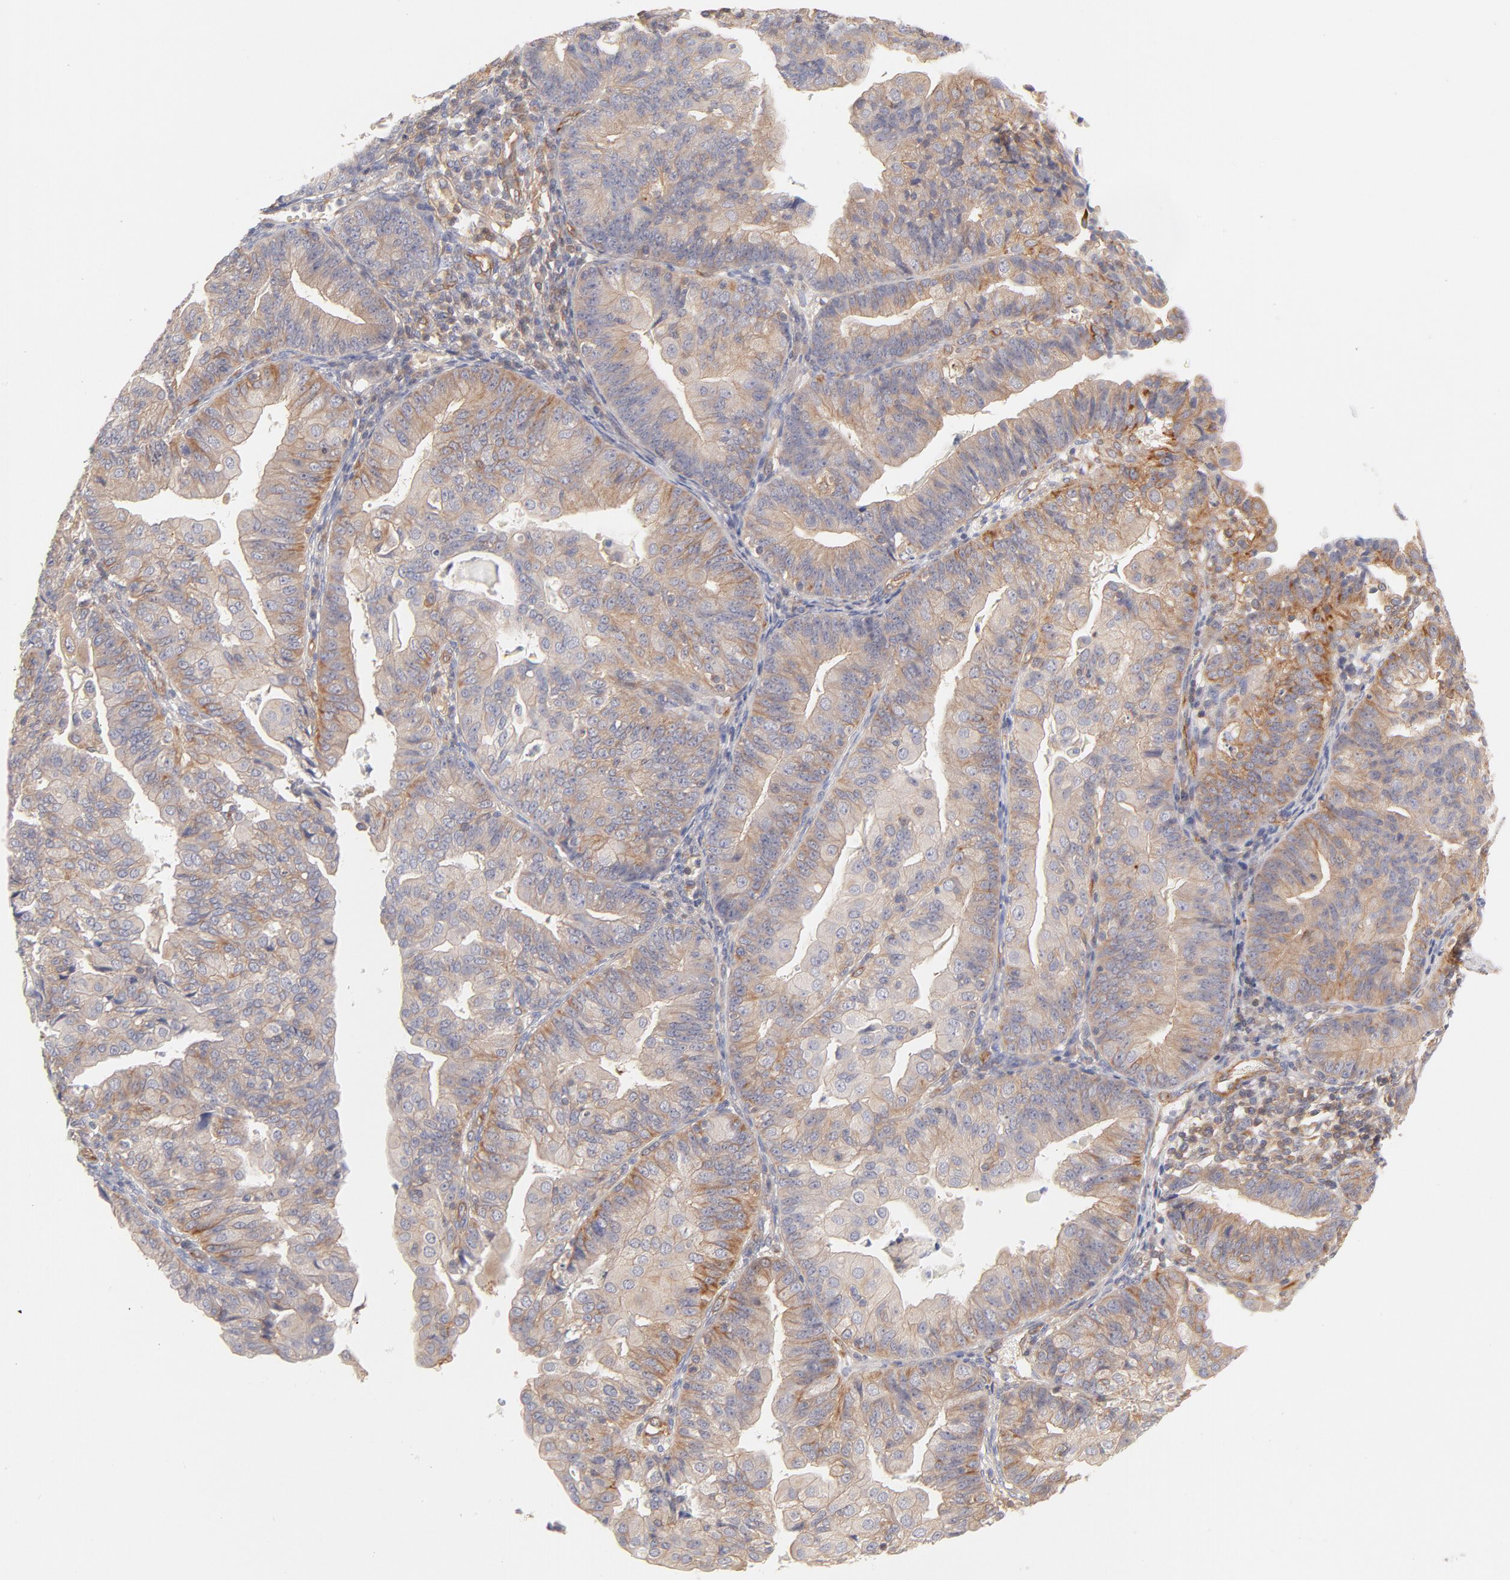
{"staining": {"intensity": "moderate", "quantity": ">75%", "location": "cytoplasmic/membranous"}, "tissue": "endometrial cancer", "cell_type": "Tumor cells", "image_type": "cancer", "snomed": [{"axis": "morphology", "description": "Adenocarcinoma, NOS"}, {"axis": "topography", "description": "Endometrium"}], "caption": "Immunohistochemistry of human endometrial cancer displays medium levels of moderate cytoplasmic/membranous staining in approximately >75% of tumor cells.", "gene": "LDLRAP1", "patient": {"sex": "female", "age": 56}}